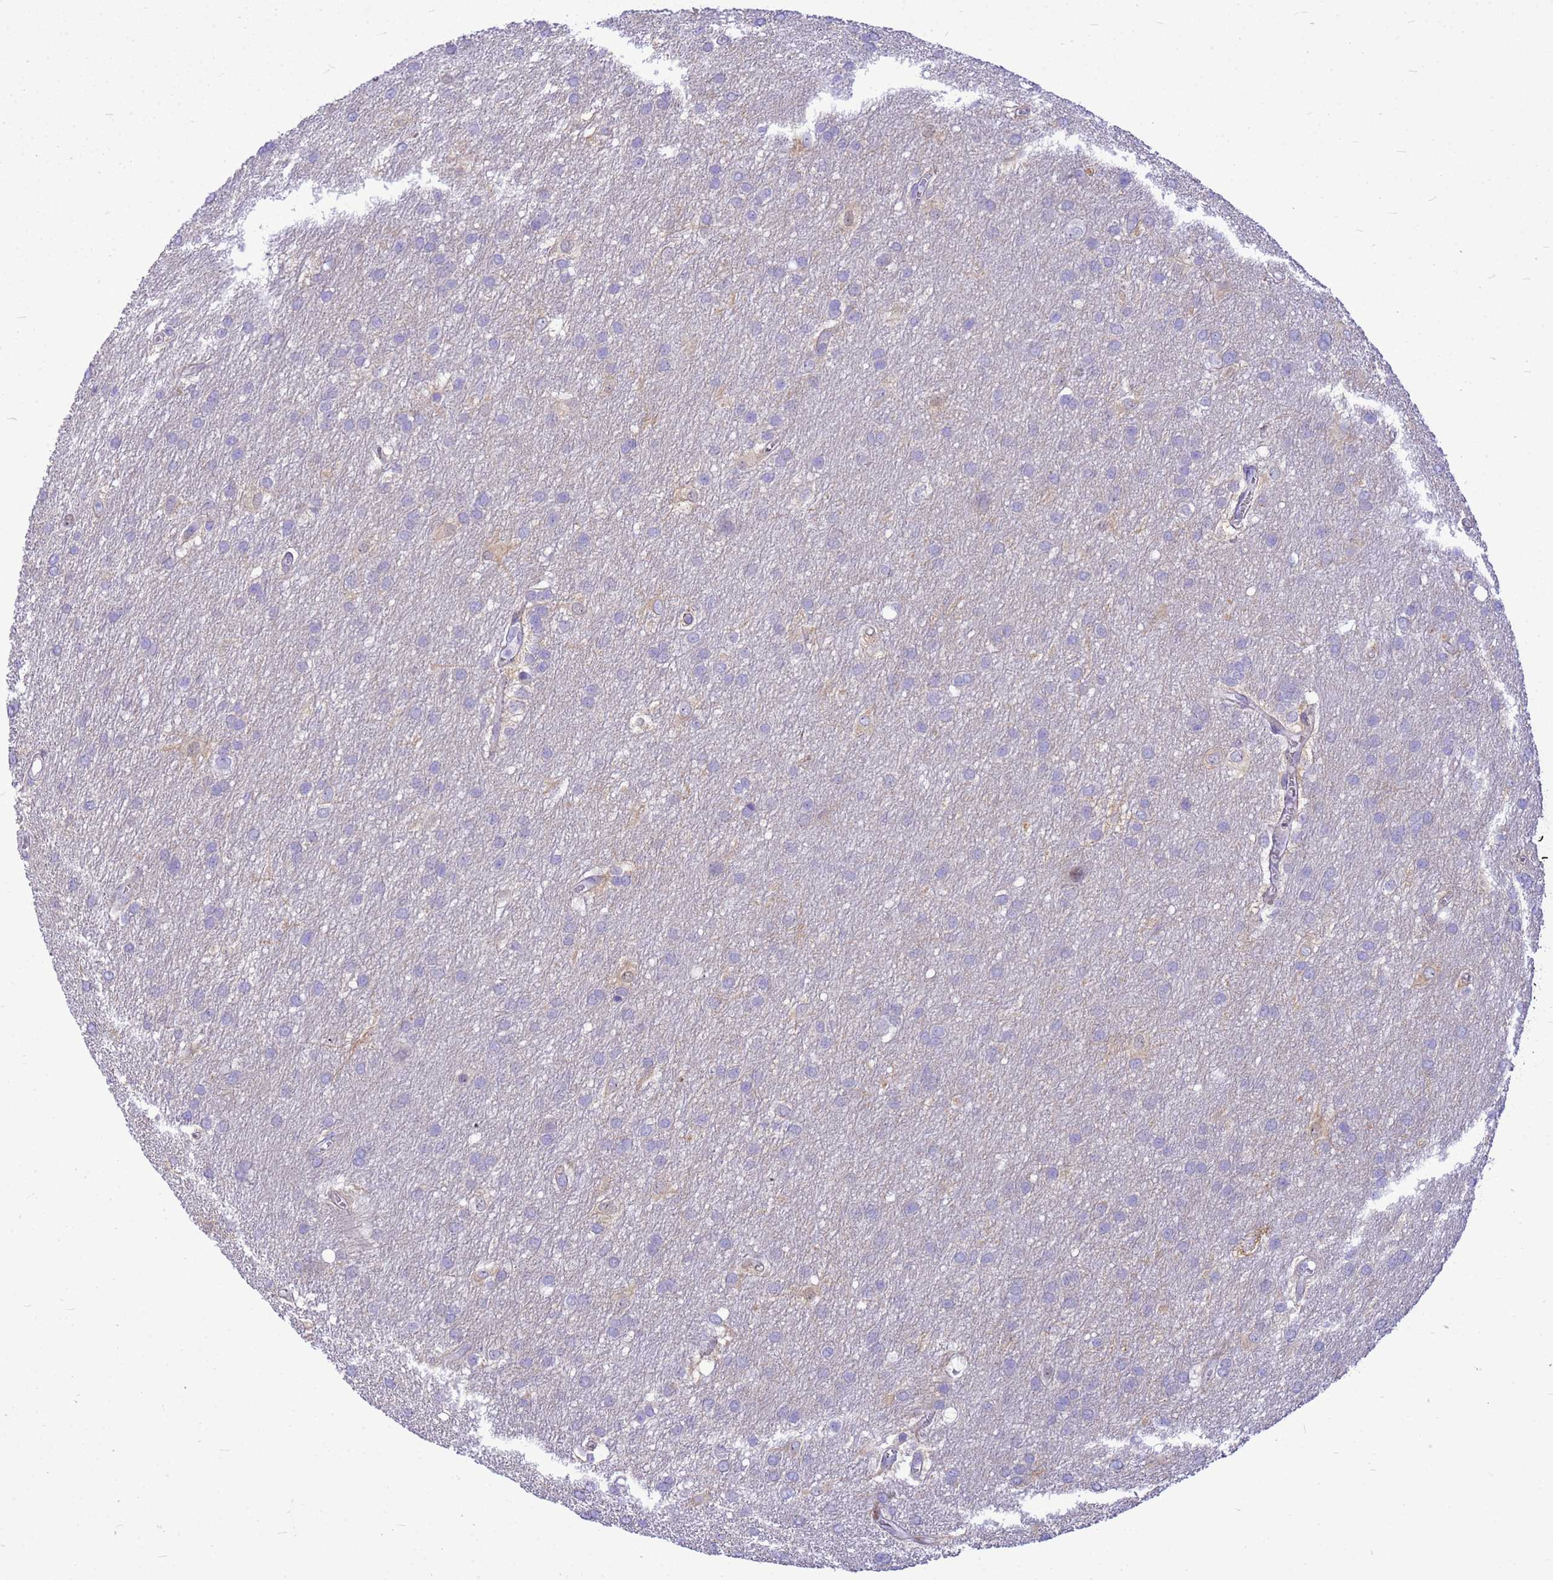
{"staining": {"intensity": "negative", "quantity": "none", "location": "none"}, "tissue": "glioma", "cell_type": "Tumor cells", "image_type": "cancer", "snomed": [{"axis": "morphology", "description": "Glioma, malignant, Low grade"}, {"axis": "topography", "description": "Brain"}], "caption": "This is an immunohistochemistry (IHC) histopathology image of low-grade glioma (malignant). There is no staining in tumor cells.", "gene": "ADAMTS7", "patient": {"sex": "male", "age": 66}}